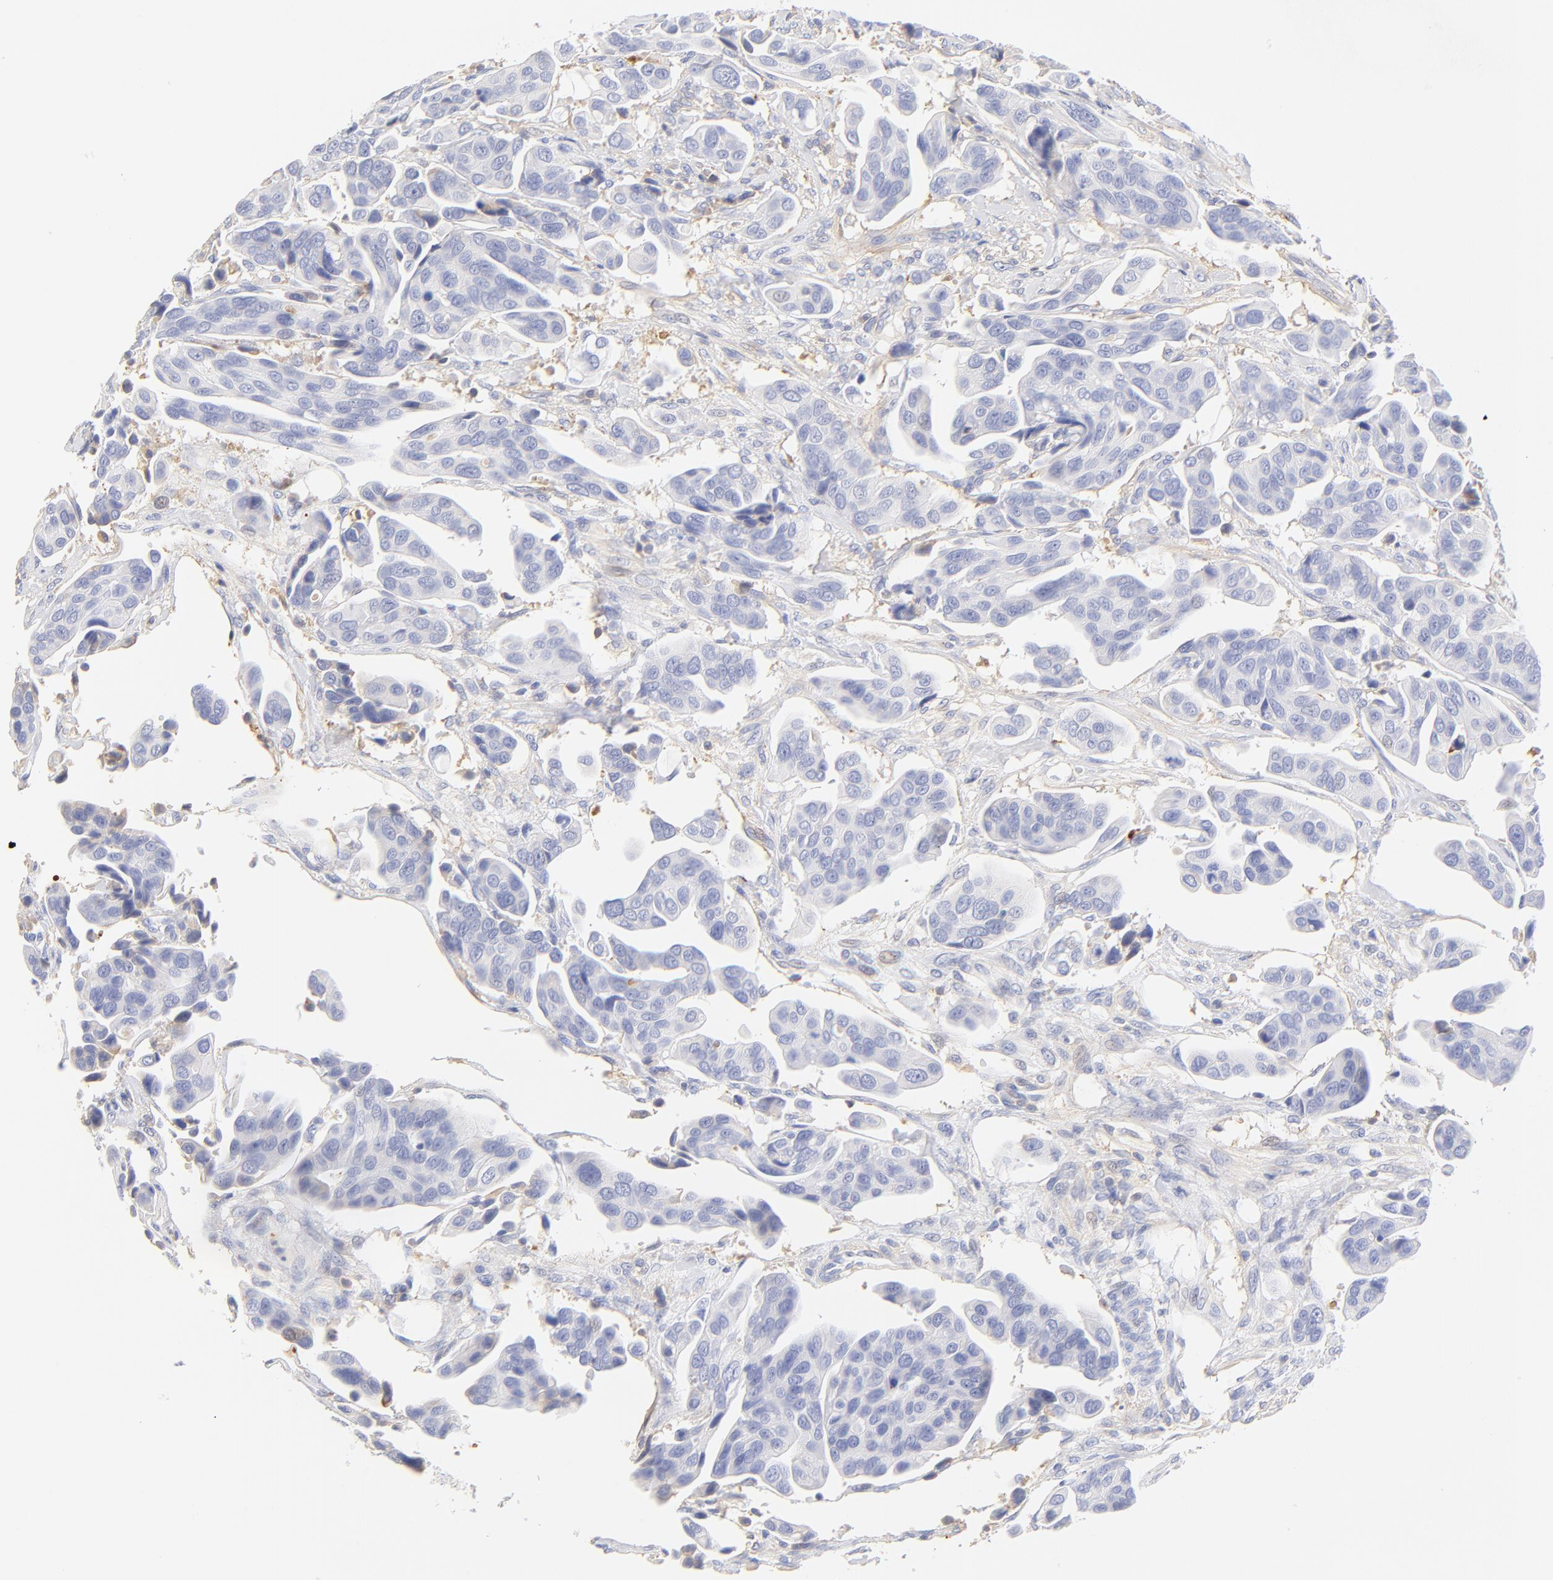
{"staining": {"intensity": "negative", "quantity": "none", "location": "none"}, "tissue": "urothelial cancer", "cell_type": "Tumor cells", "image_type": "cancer", "snomed": [{"axis": "morphology", "description": "Adenocarcinoma, NOS"}, {"axis": "topography", "description": "Urinary bladder"}], "caption": "A histopathology image of human urothelial cancer is negative for staining in tumor cells.", "gene": "MDGA2", "patient": {"sex": "male", "age": 61}}